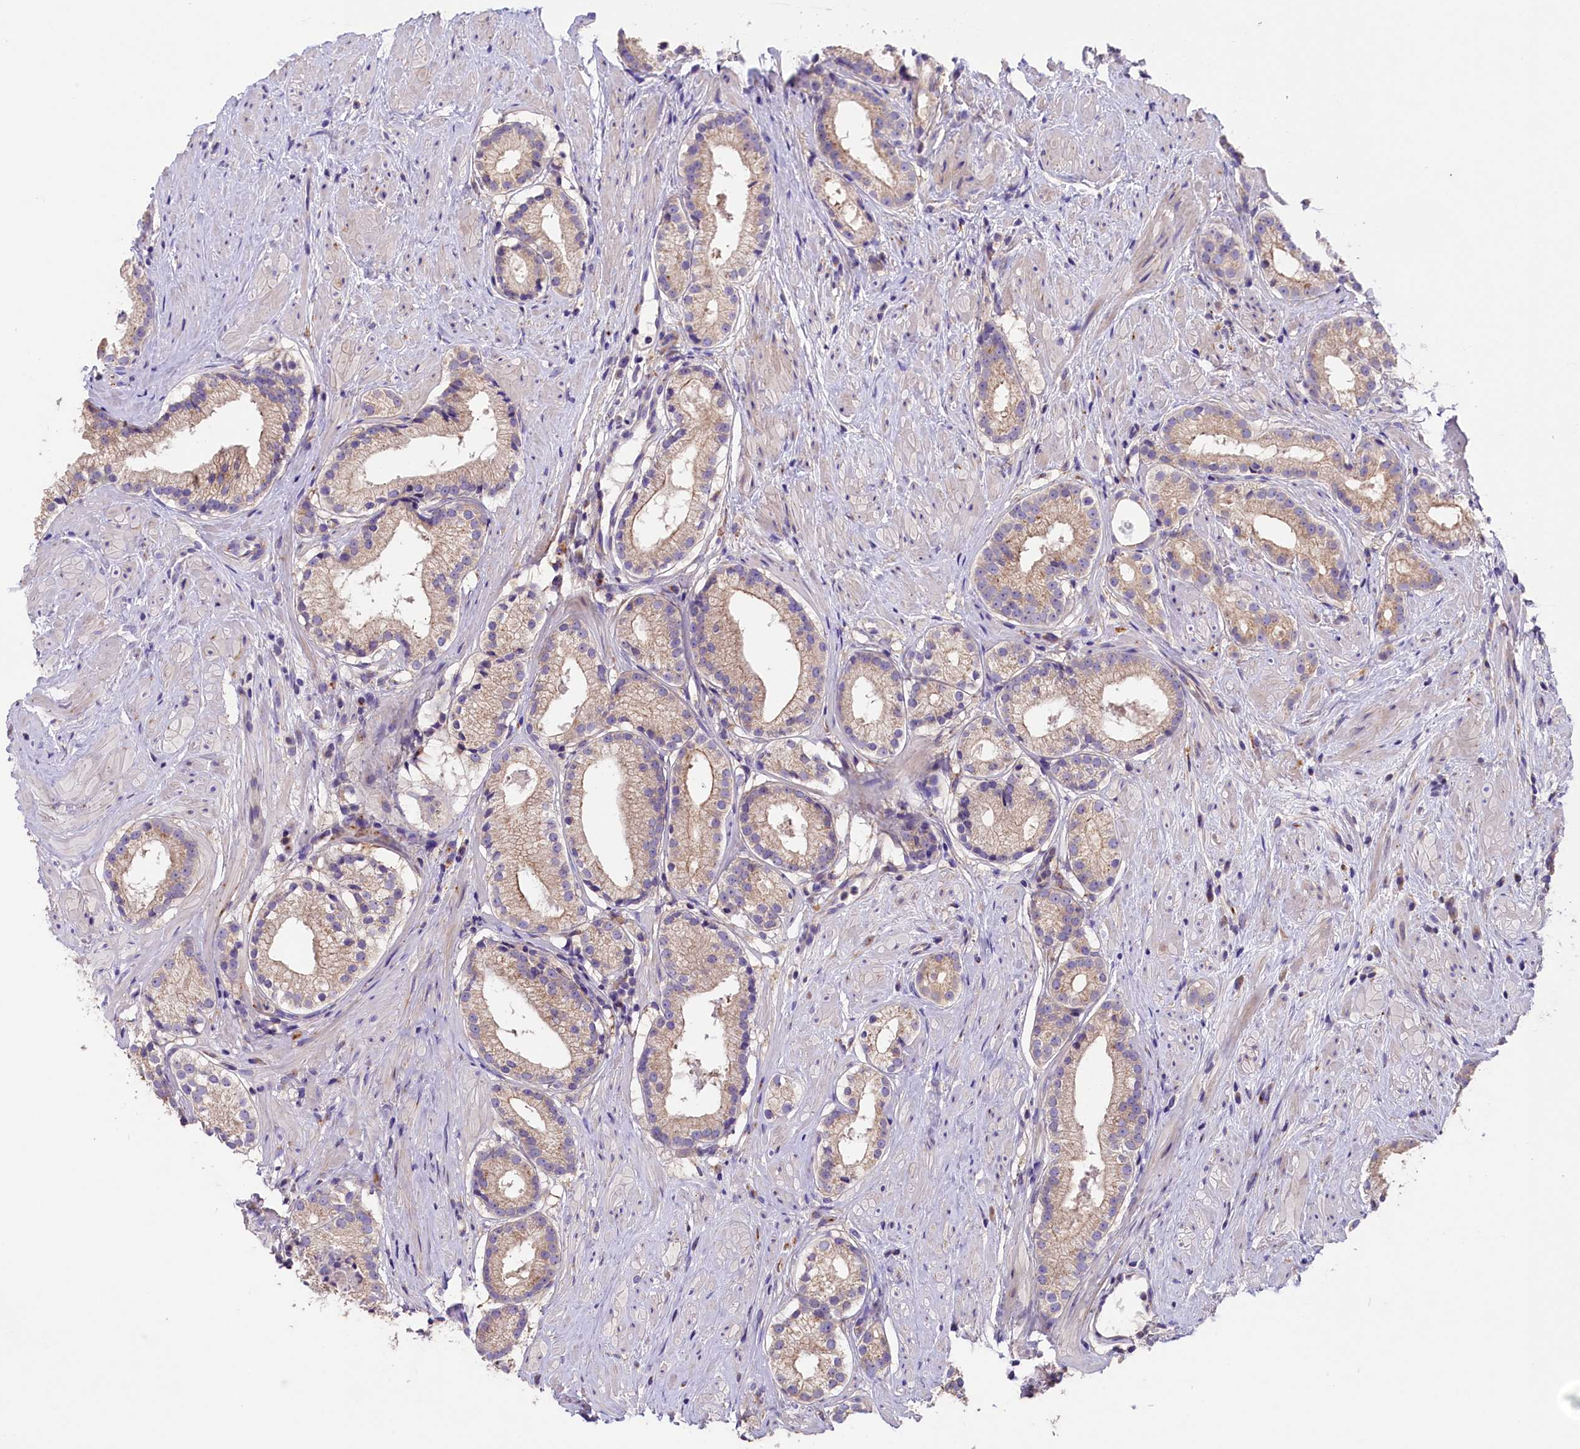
{"staining": {"intensity": "weak", "quantity": "25%-75%", "location": "cytoplasmic/membranous"}, "tissue": "prostate cancer", "cell_type": "Tumor cells", "image_type": "cancer", "snomed": [{"axis": "morphology", "description": "Adenocarcinoma, Low grade"}, {"axis": "topography", "description": "Prostate"}], "caption": "This is an image of immunohistochemistry (IHC) staining of prostate cancer, which shows weak positivity in the cytoplasmic/membranous of tumor cells.", "gene": "CD99L2", "patient": {"sex": "male", "age": 57}}